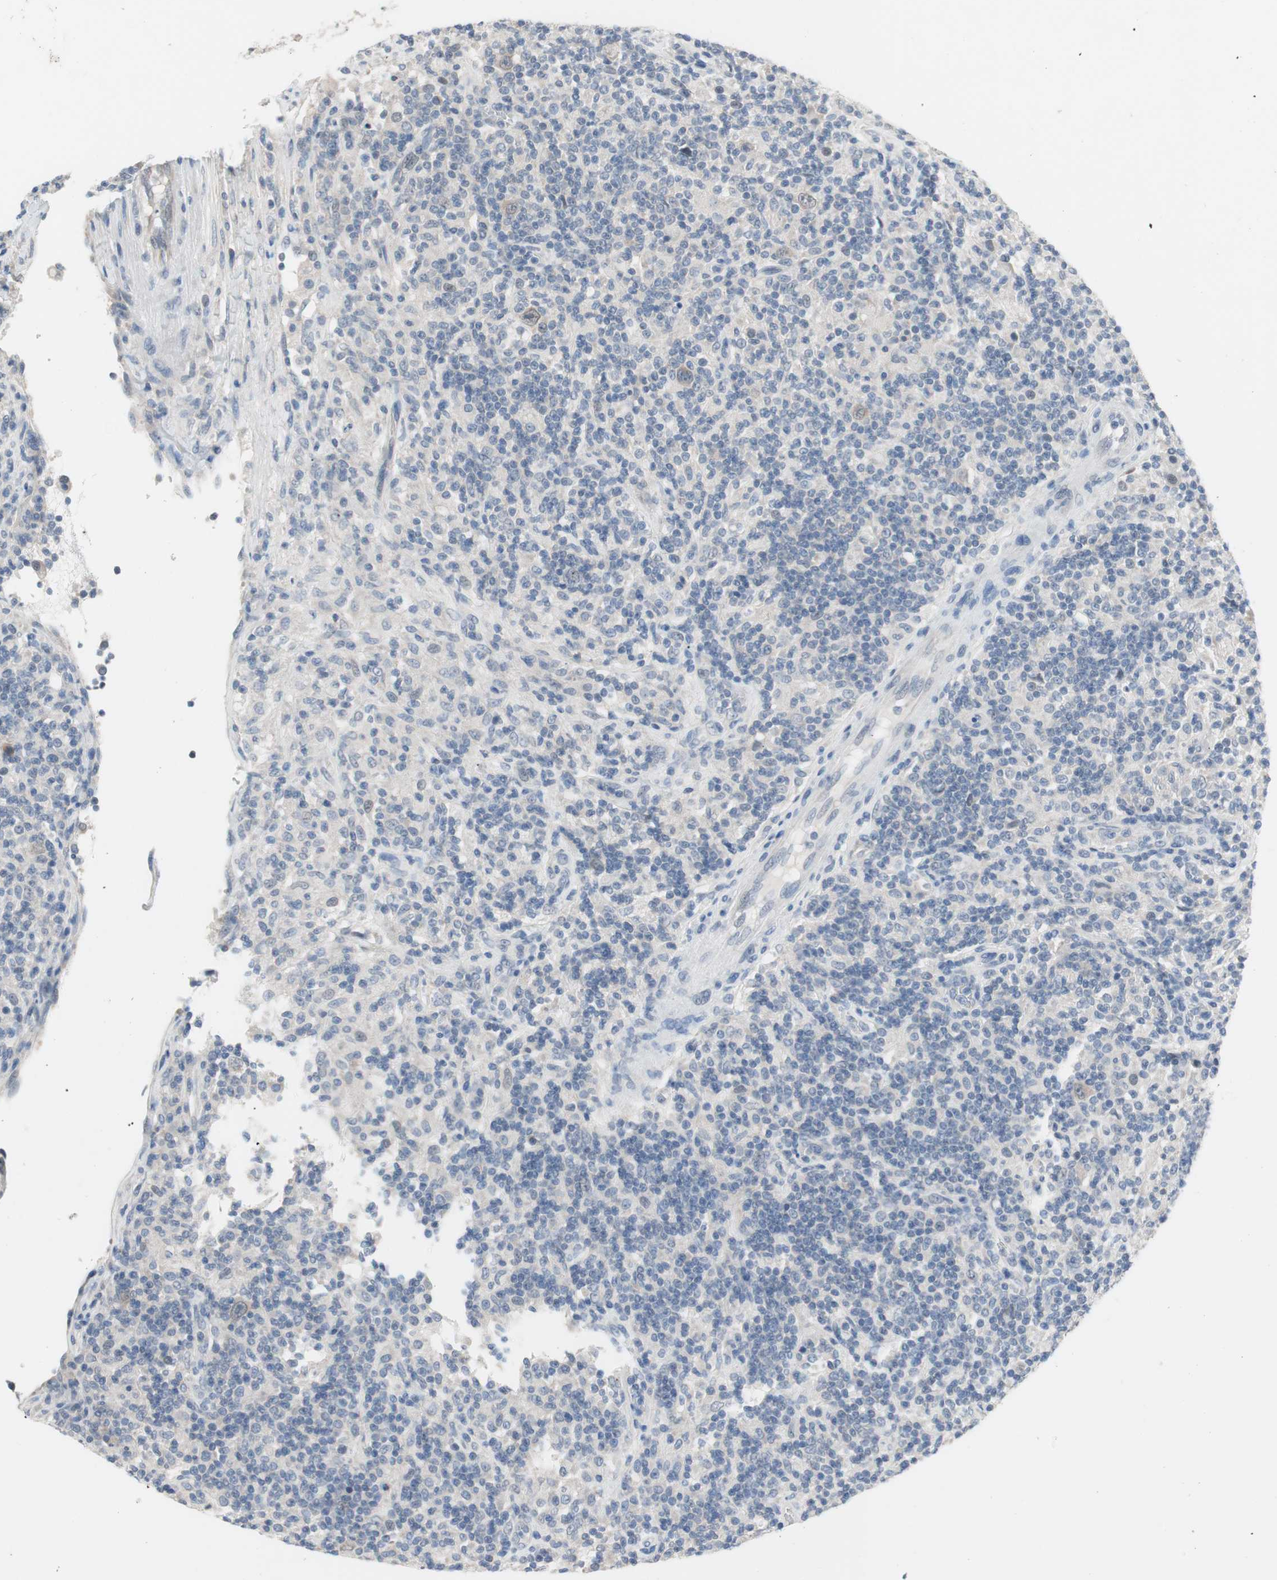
{"staining": {"intensity": "weak", "quantity": "25%-75%", "location": "cytoplasmic/membranous"}, "tissue": "lymphoma", "cell_type": "Tumor cells", "image_type": "cancer", "snomed": [{"axis": "morphology", "description": "Hodgkin's disease, NOS"}, {"axis": "topography", "description": "Lymph node"}], "caption": "IHC (DAB) staining of human Hodgkin's disease shows weak cytoplasmic/membranous protein expression in about 25%-75% of tumor cells.", "gene": "GRHL1", "patient": {"sex": "male", "age": 70}}